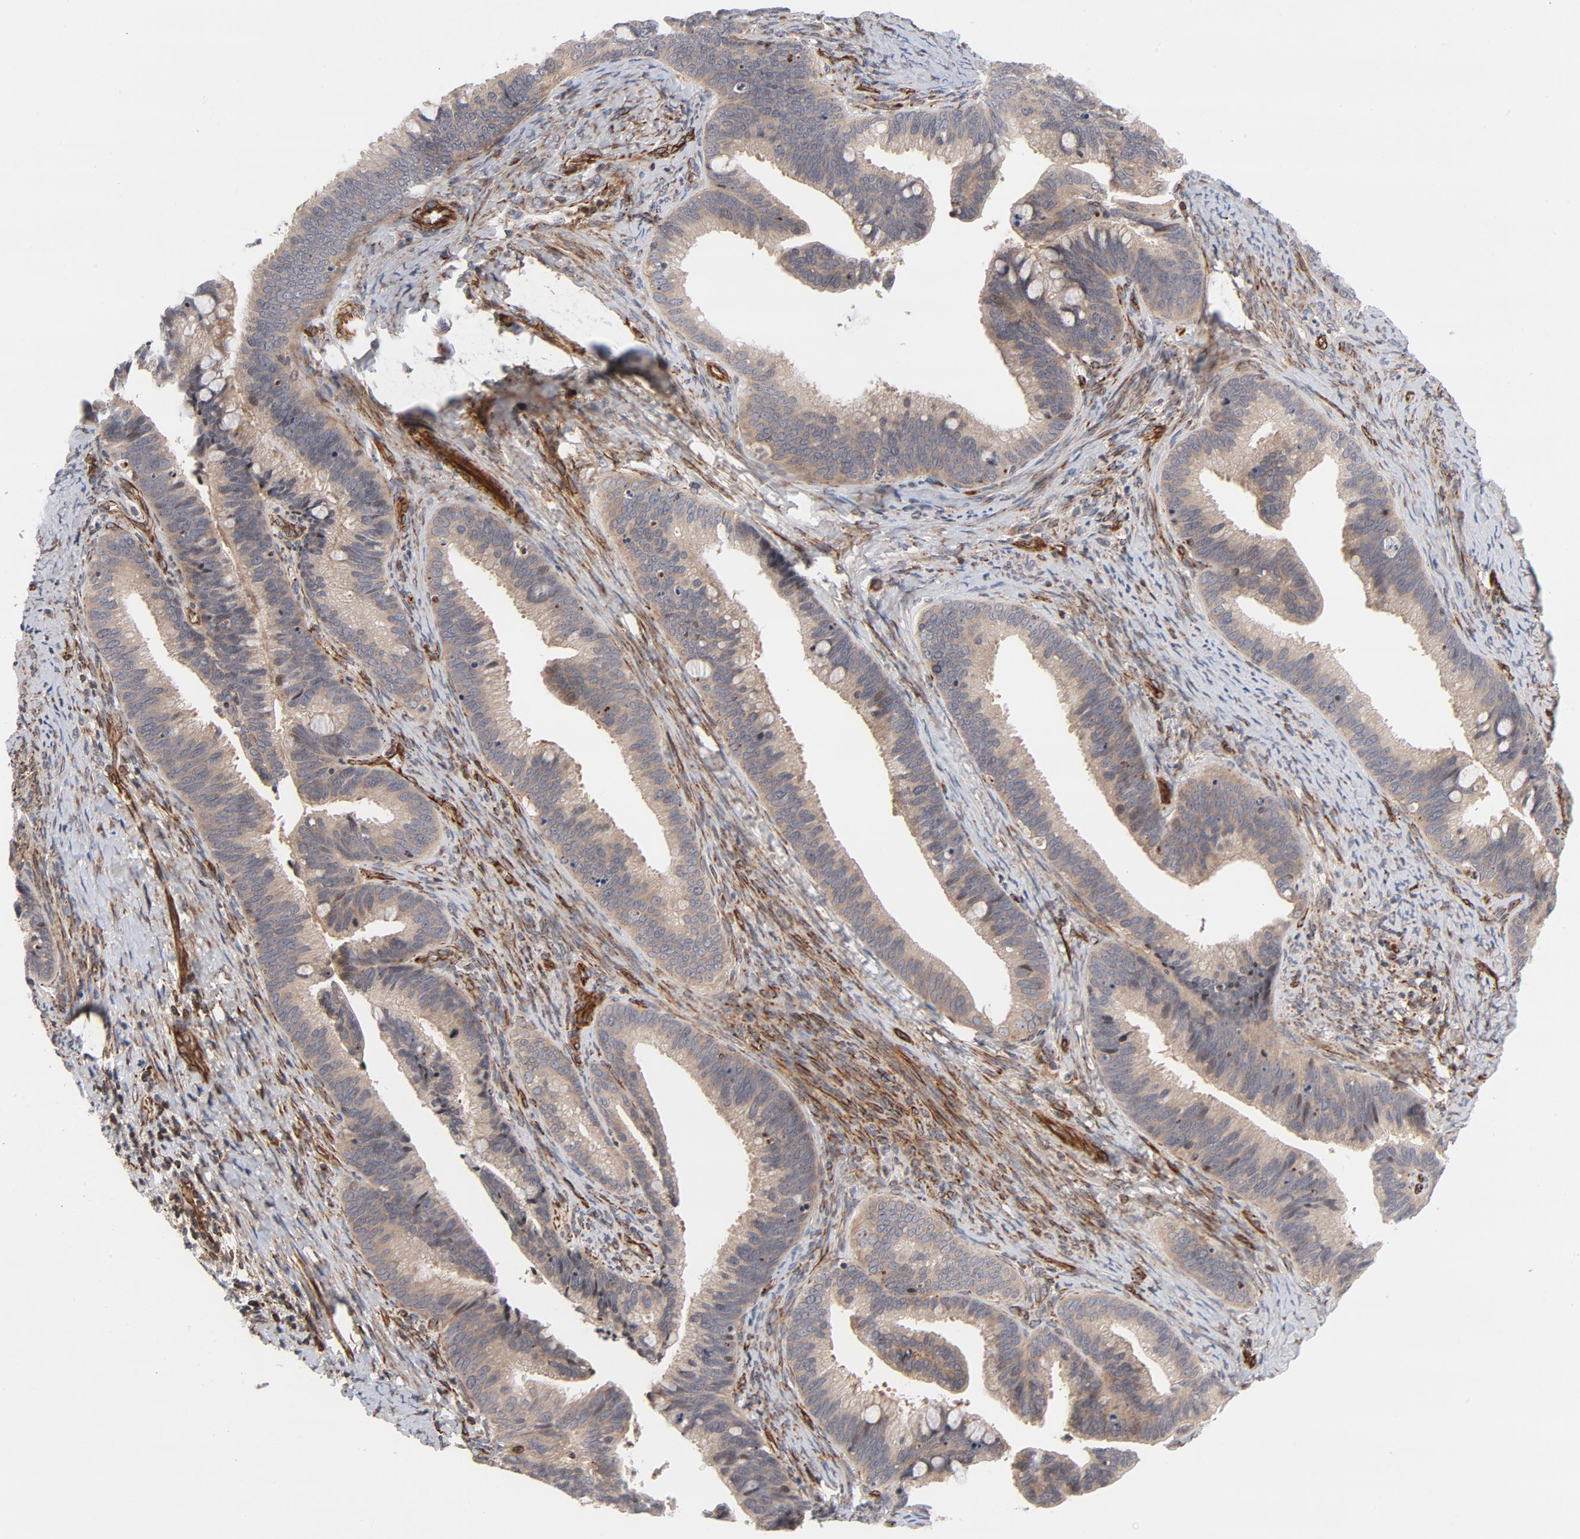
{"staining": {"intensity": "weak", "quantity": ">75%", "location": "cytoplasmic/membranous"}, "tissue": "cervical cancer", "cell_type": "Tumor cells", "image_type": "cancer", "snomed": [{"axis": "morphology", "description": "Adenocarcinoma, NOS"}, {"axis": "topography", "description": "Cervix"}], "caption": "A micrograph of cervical adenocarcinoma stained for a protein displays weak cytoplasmic/membranous brown staining in tumor cells. (Brightfield microscopy of DAB IHC at high magnification).", "gene": "DNAAF2", "patient": {"sex": "female", "age": 47}}